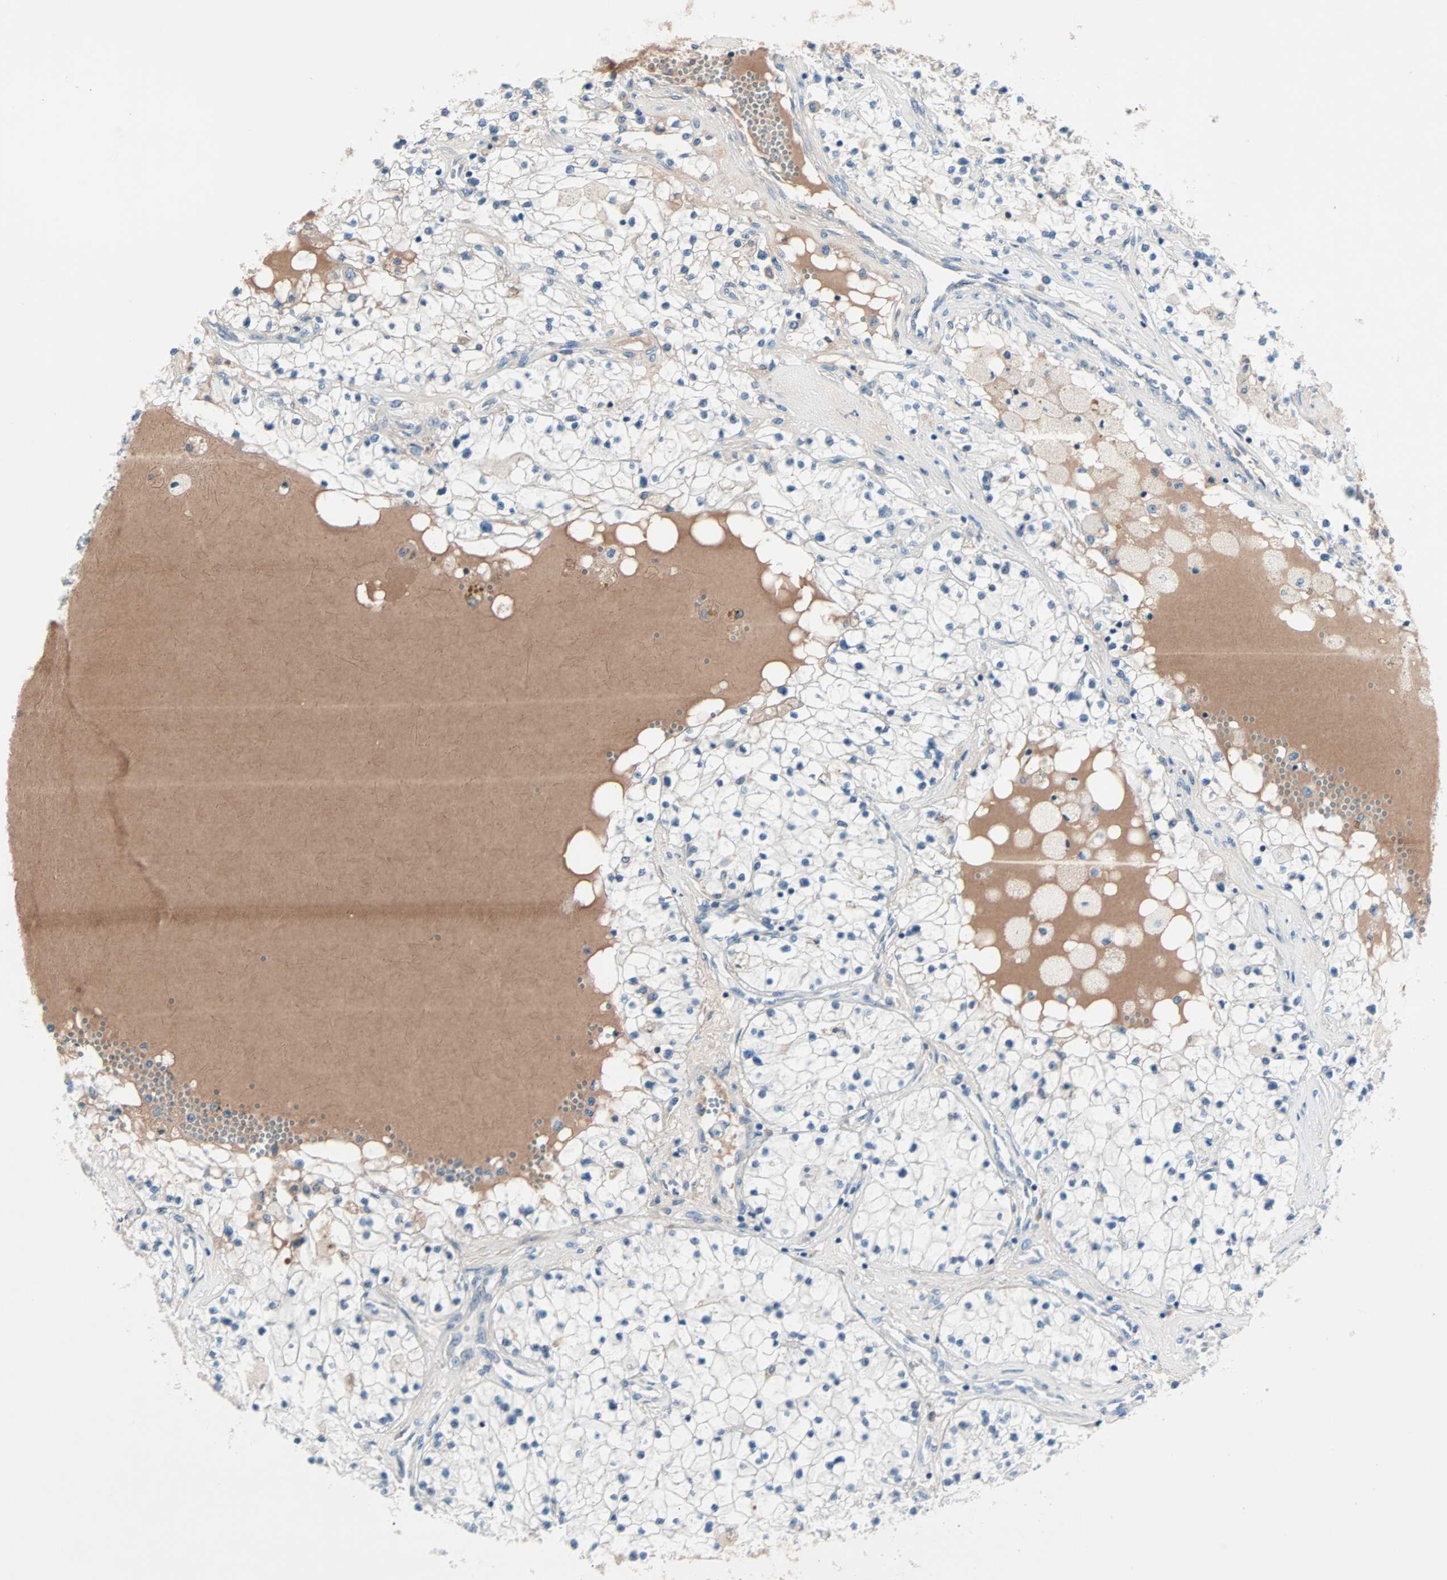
{"staining": {"intensity": "negative", "quantity": "none", "location": "none"}, "tissue": "renal cancer", "cell_type": "Tumor cells", "image_type": "cancer", "snomed": [{"axis": "morphology", "description": "Adenocarcinoma, NOS"}, {"axis": "topography", "description": "Kidney"}], "caption": "Renal cancer stained for a protein using IHC reveals no staining tumor cells.", "gene": "CCNE2", "patient": {"sex": "male", "age": 68}}